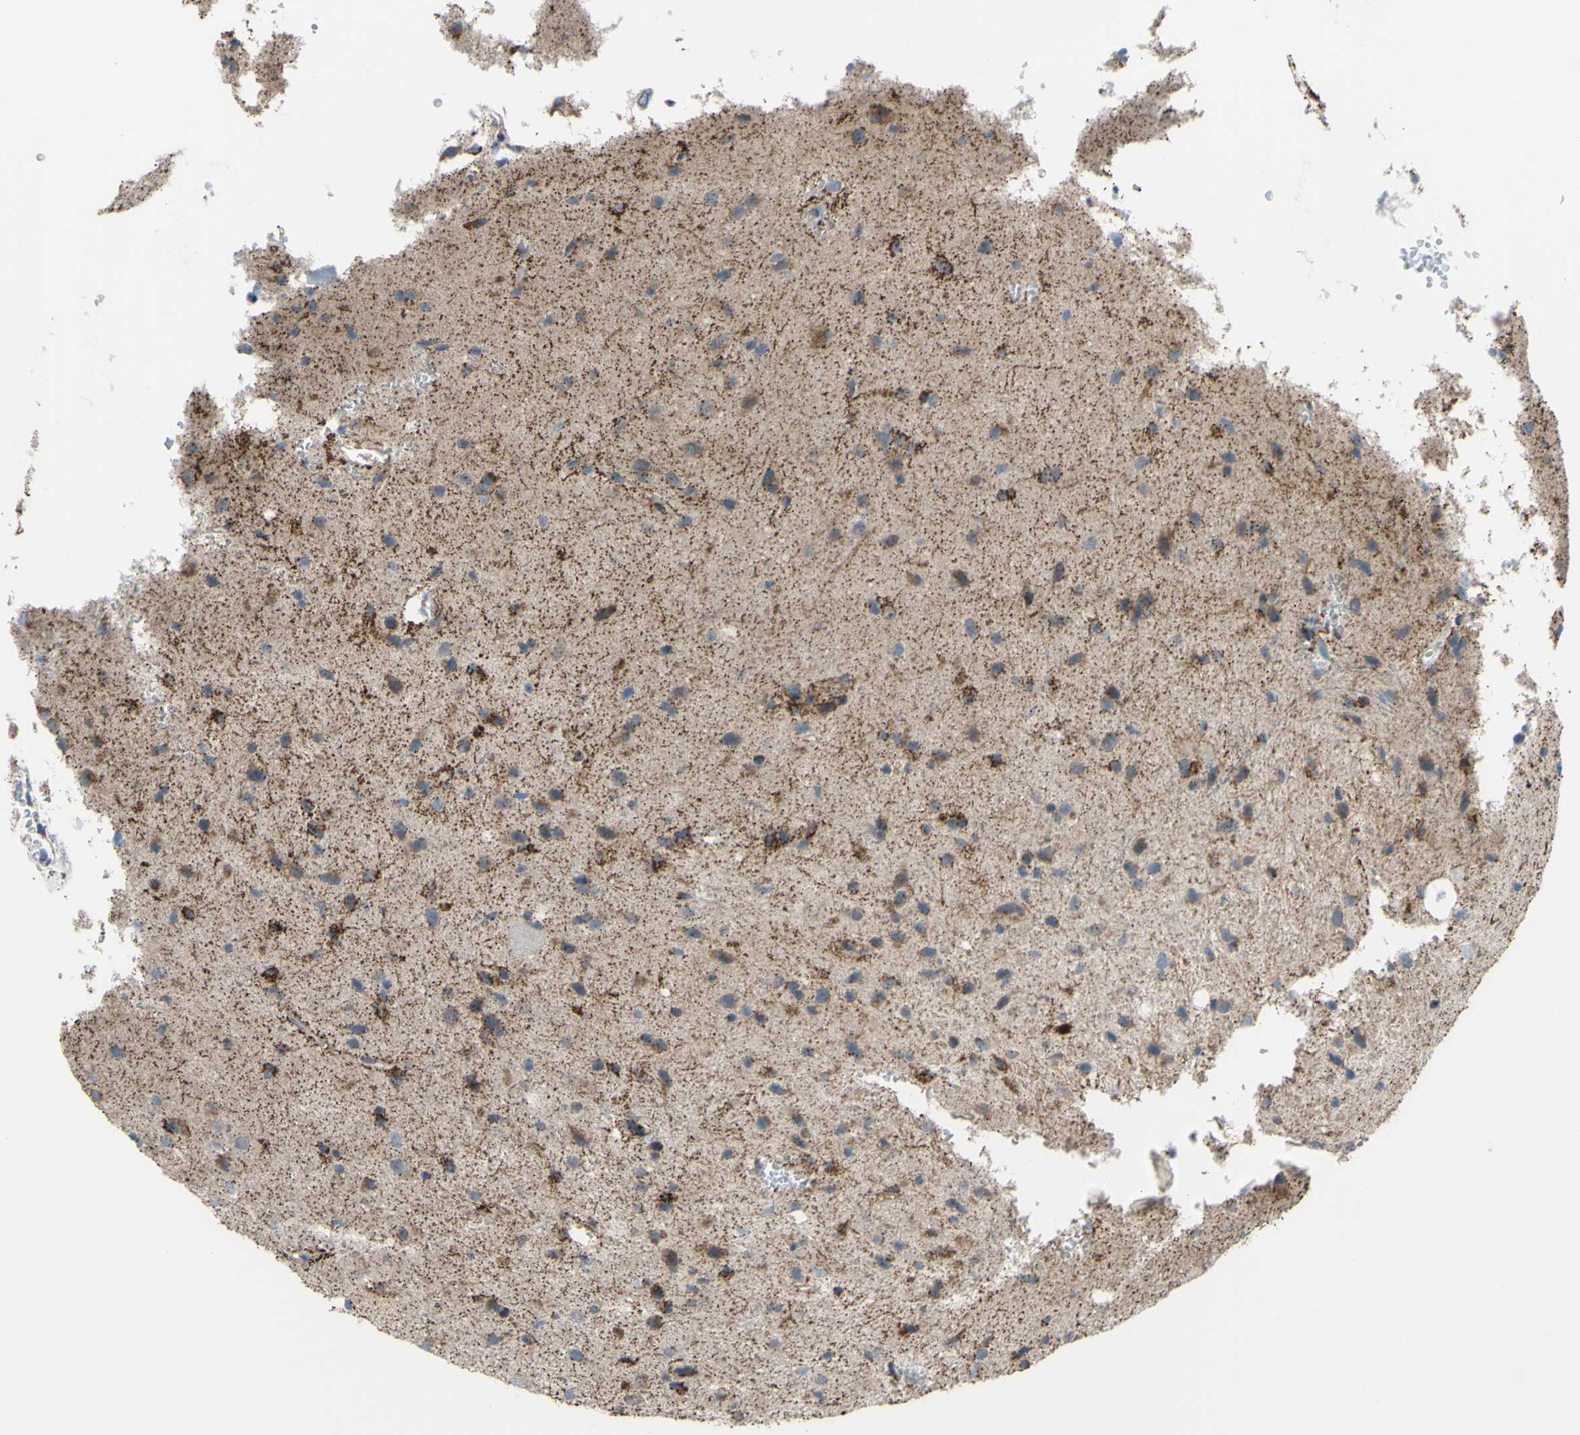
{"staining": {"intensity": "weak", "quantity": "25%-75%", "location": "cytoplasmic/membranous"}, "tissue": "glioma", "cell_type": "Tumor cells", "image_type": "cancer", "snomed": [{"axis": "morphology", "description": "Glioma, malignant, Low grade"}, {"axis": "topography", "description": "Brain"}], "caption": "This is a micrograph of IHC staining of glioma, which shows weak positivity in the cytoplasmic/membranous of tumor cells.", "gene": "GLT8D1", "patient": {"sex": "male", "age": 77}}